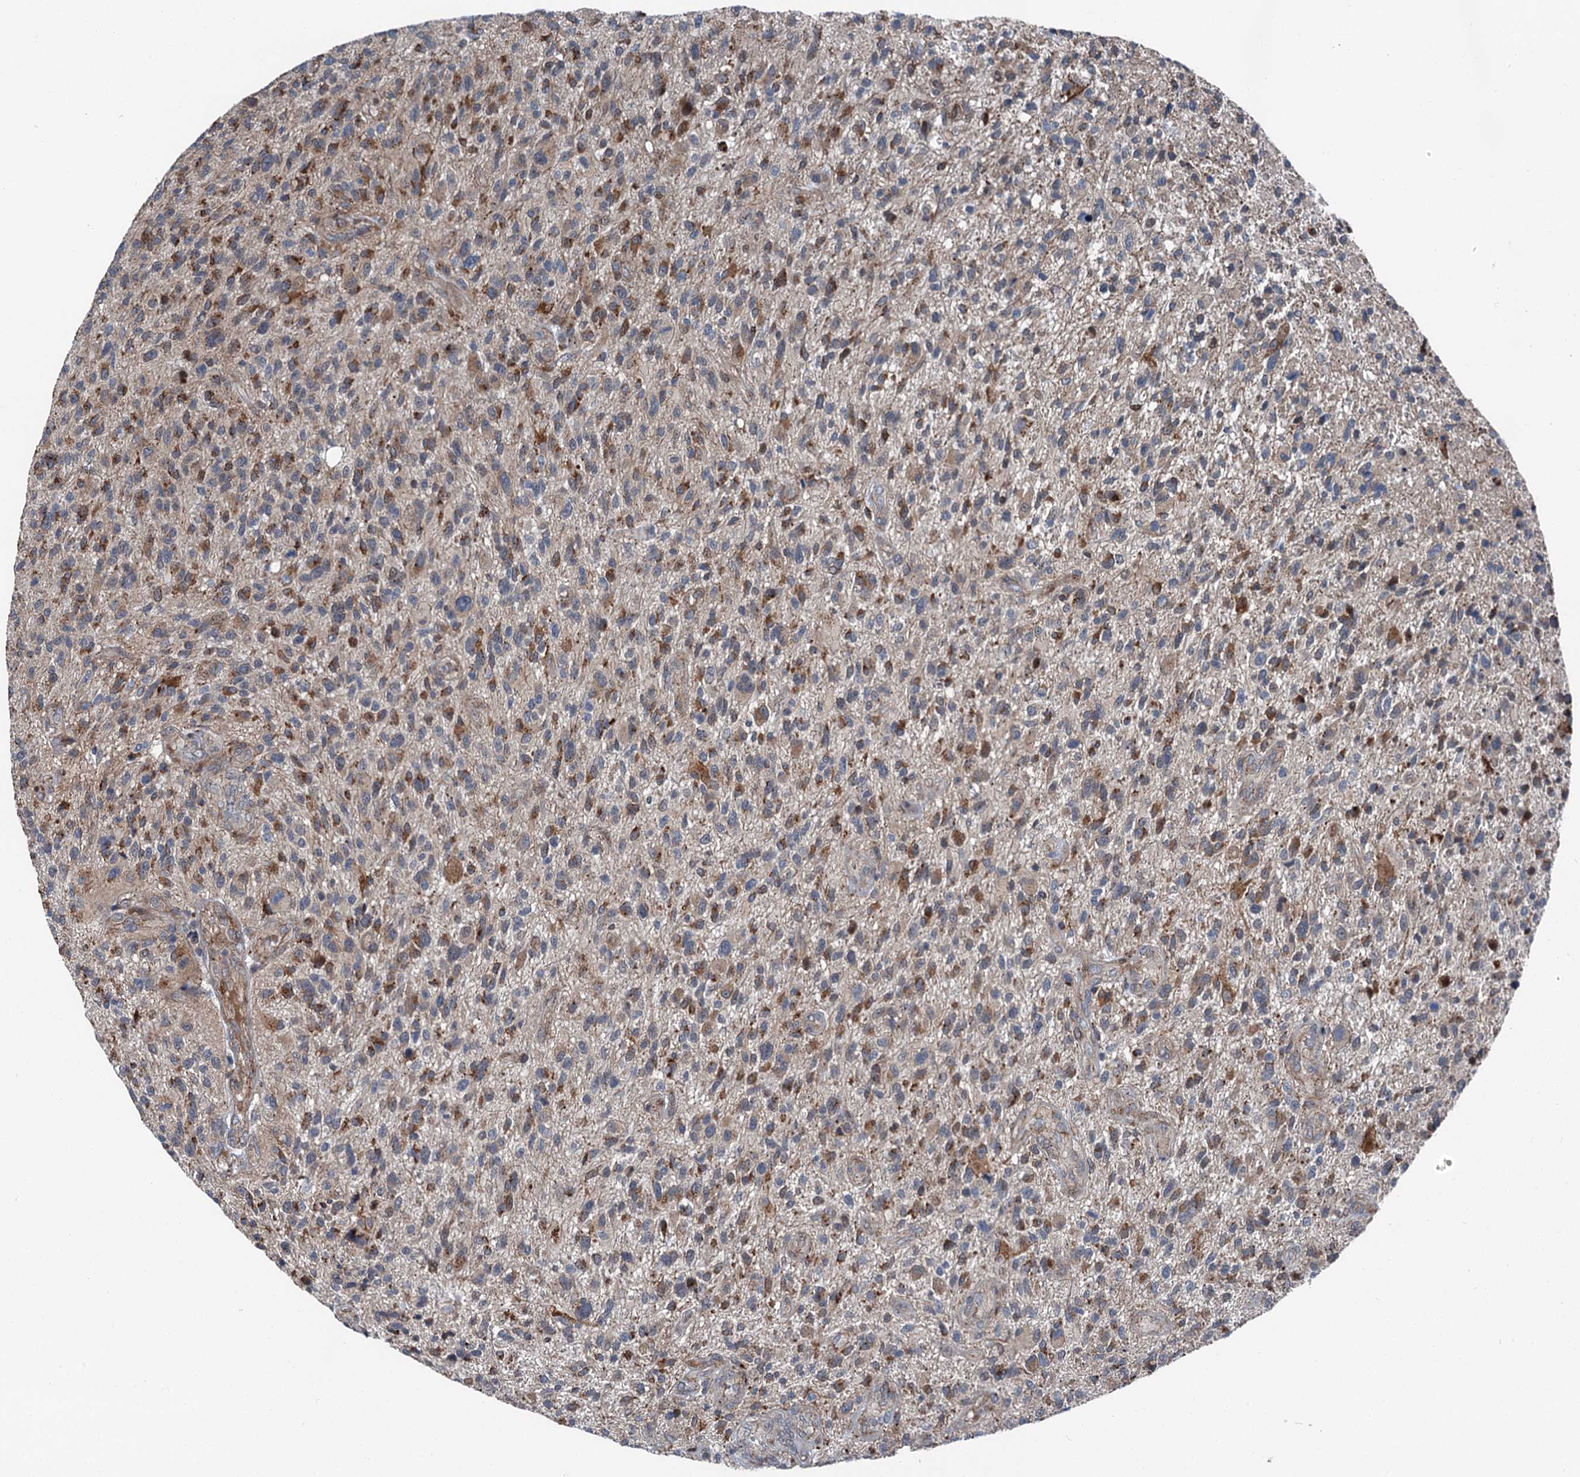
{"staining": {"intensity": "moderate", "quantity": "25%-75%", "location": "cytoplasmic/membranous"}, "tissue": "glioma", "cell_type": "Tumor cells", "image_type": "cancer", "snomed": [{"axis": "morphology", "description": "Glioma, malignant, High grade"}, {"axis": "topography", "description": "Brain"}], "caption": "Immunohistochemistry (DAB) staining of malignant glioma (high-grade) displays moderate cytoplasmic/membranous protein staining in approximately 25%-75% of tumor cells. (Brightfield microscopy of DAB IHC at high magnification).", "gene": "POLR1D", "patient": {"sex": "male", "age": 47}}